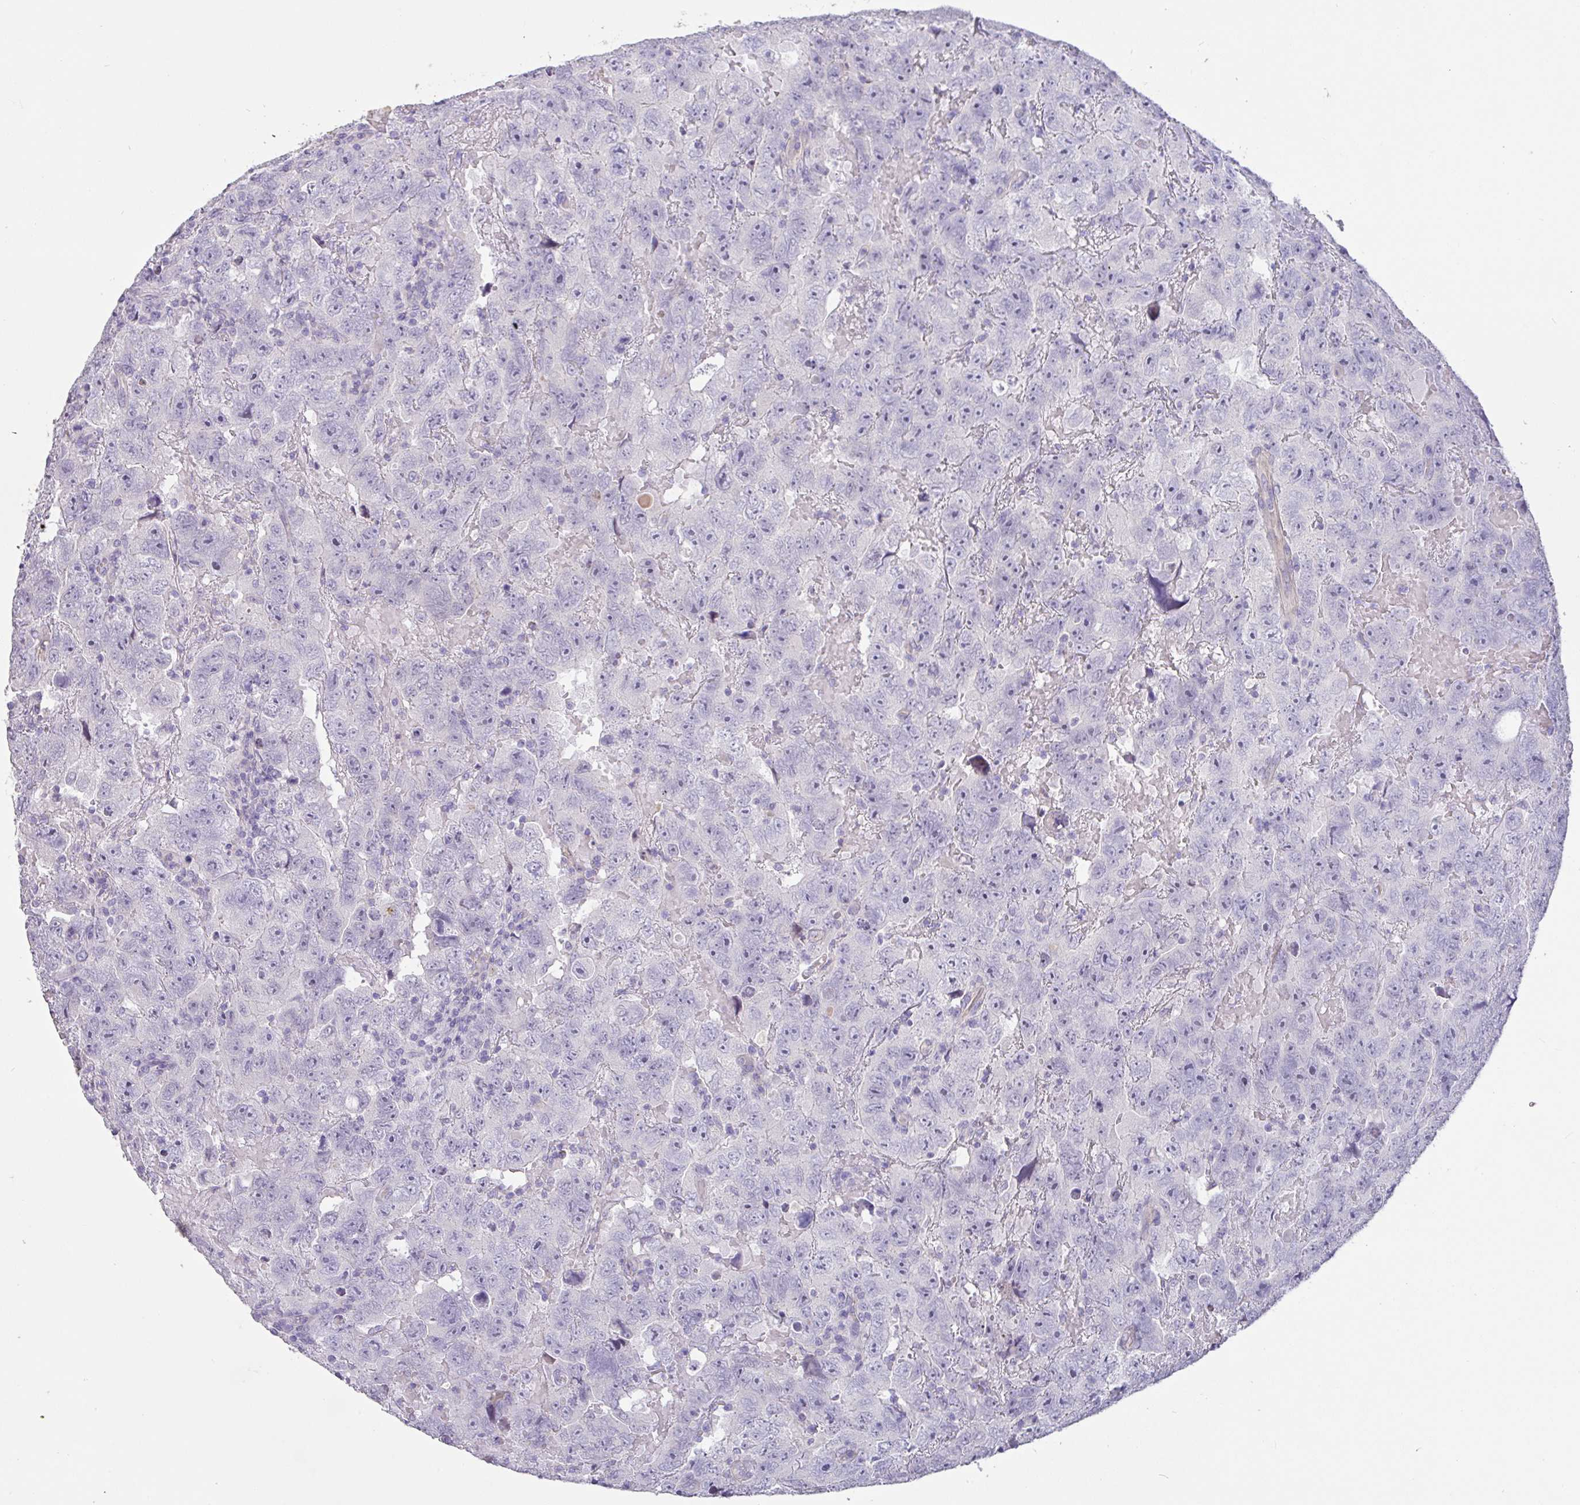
{"staining": {"intensity": "negative", "quantity": "none", "location": "none"}, "tissue": "testis cancer", "cell_type": "Tumor cells", "image_type": "cancer", "snomed": [{"axis": "morphology", "description": "Carcinoma, Embryonal, NOS"}, {"axis": "topography", "description": "Testis"}], "caption": "Immunohistochemistry (IHC) image of embryonal carcinoma (testis) stained for a protein (brown), which shows no expression in tumor cells.", "gene": "PYGM", "patient": {"sex": "male", "age": 45}}